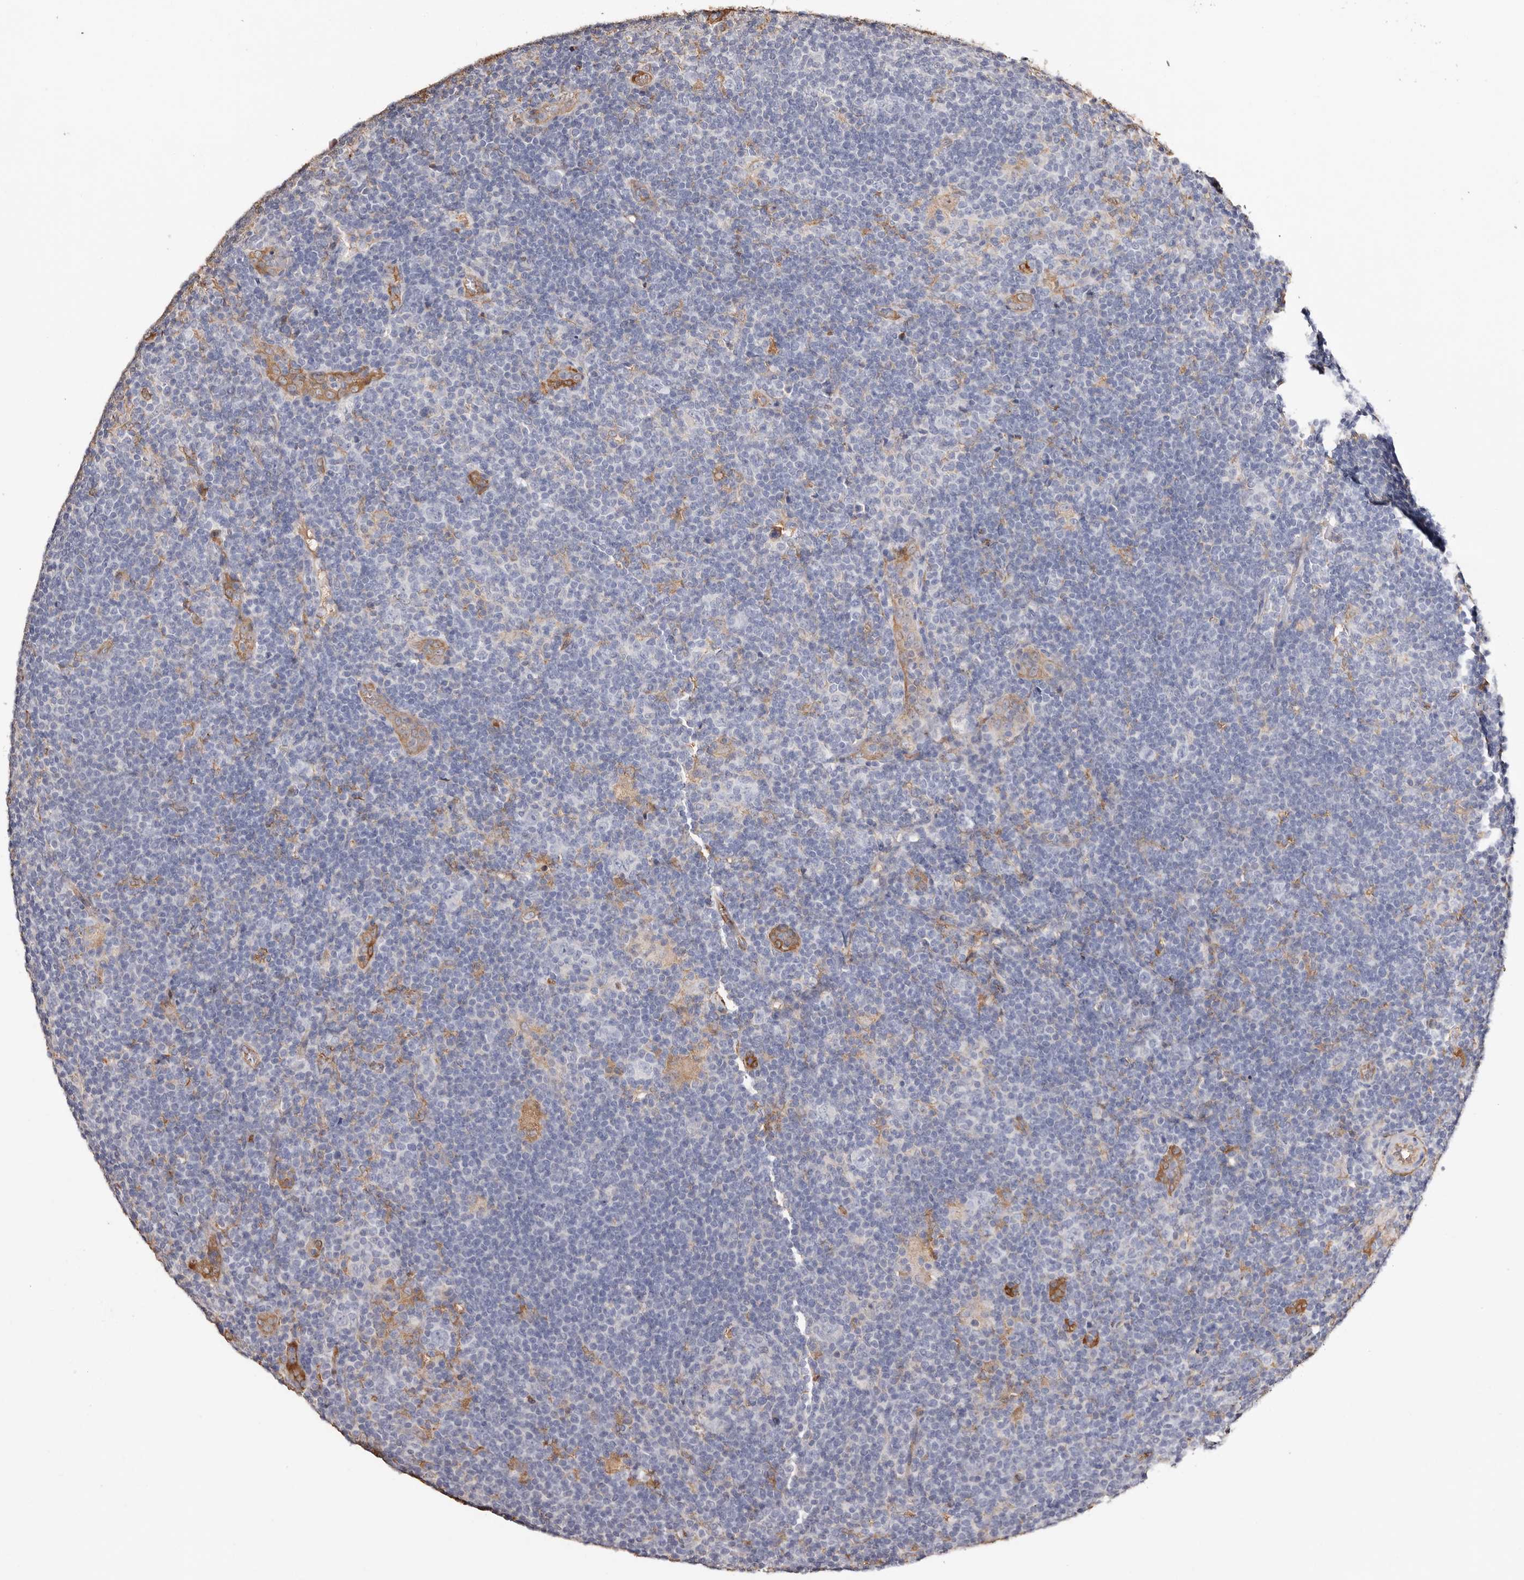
{"staining": {"intensity": "negative", "quantity": "none", "location": "none"}, "tissue": "lymphoma", "cell_type": "Tumor cells", "image_type": "cancer", "snomed": [{"axis": "morphology", "description": "Hodgkin's disease, NOS"}, {"axis": "topography", "description": "Lymph node"}], "caption": "Hodgkin's disease stained for a protein using immunohistochemistry (IHC) demonstrates no positivity tumor cells.", "gene": "TGM2", "patient": {"sex": "female", "age": 57}}